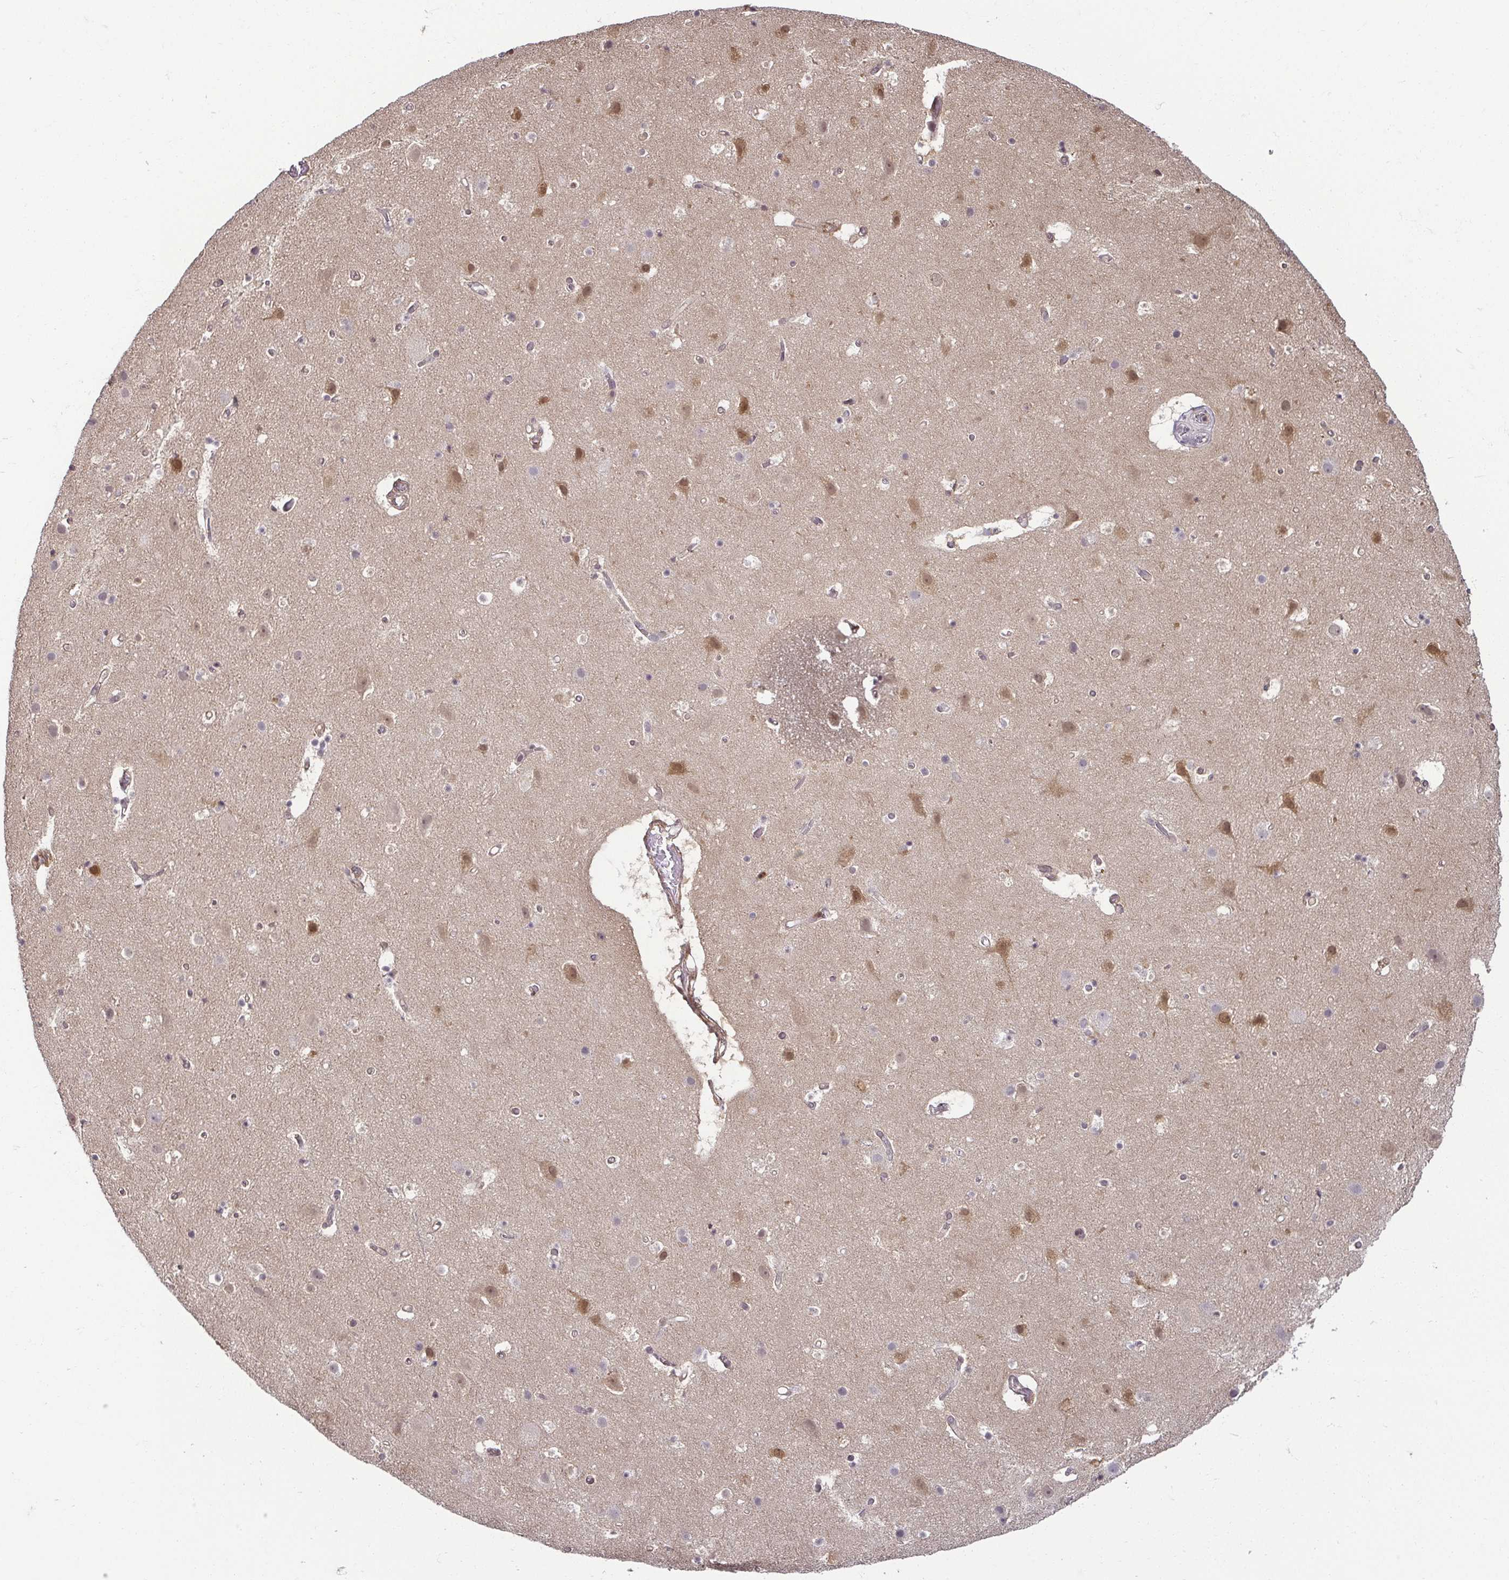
{"staining": {"intensity": "weak", "quantity": "25%-75%", "location": "cytoplasmic/membranous"}, "tissue": "cerebral cortex", "cell_type": "Endothelial cells", "image_type": "normal", "snomed": [{"axis": "morphology", "description": "Normal tissue, NOS"}, {"axis": "topography", "description": "Cerebral cortex"}], "caption": "Cerebral cortex stained with immunohistochemistry displays weak cytoplasmic/membranous staining in about 25%-75% of endothelial cells.", "gene": "HOPX", "patient": {"sex": "female", "age": 42}}